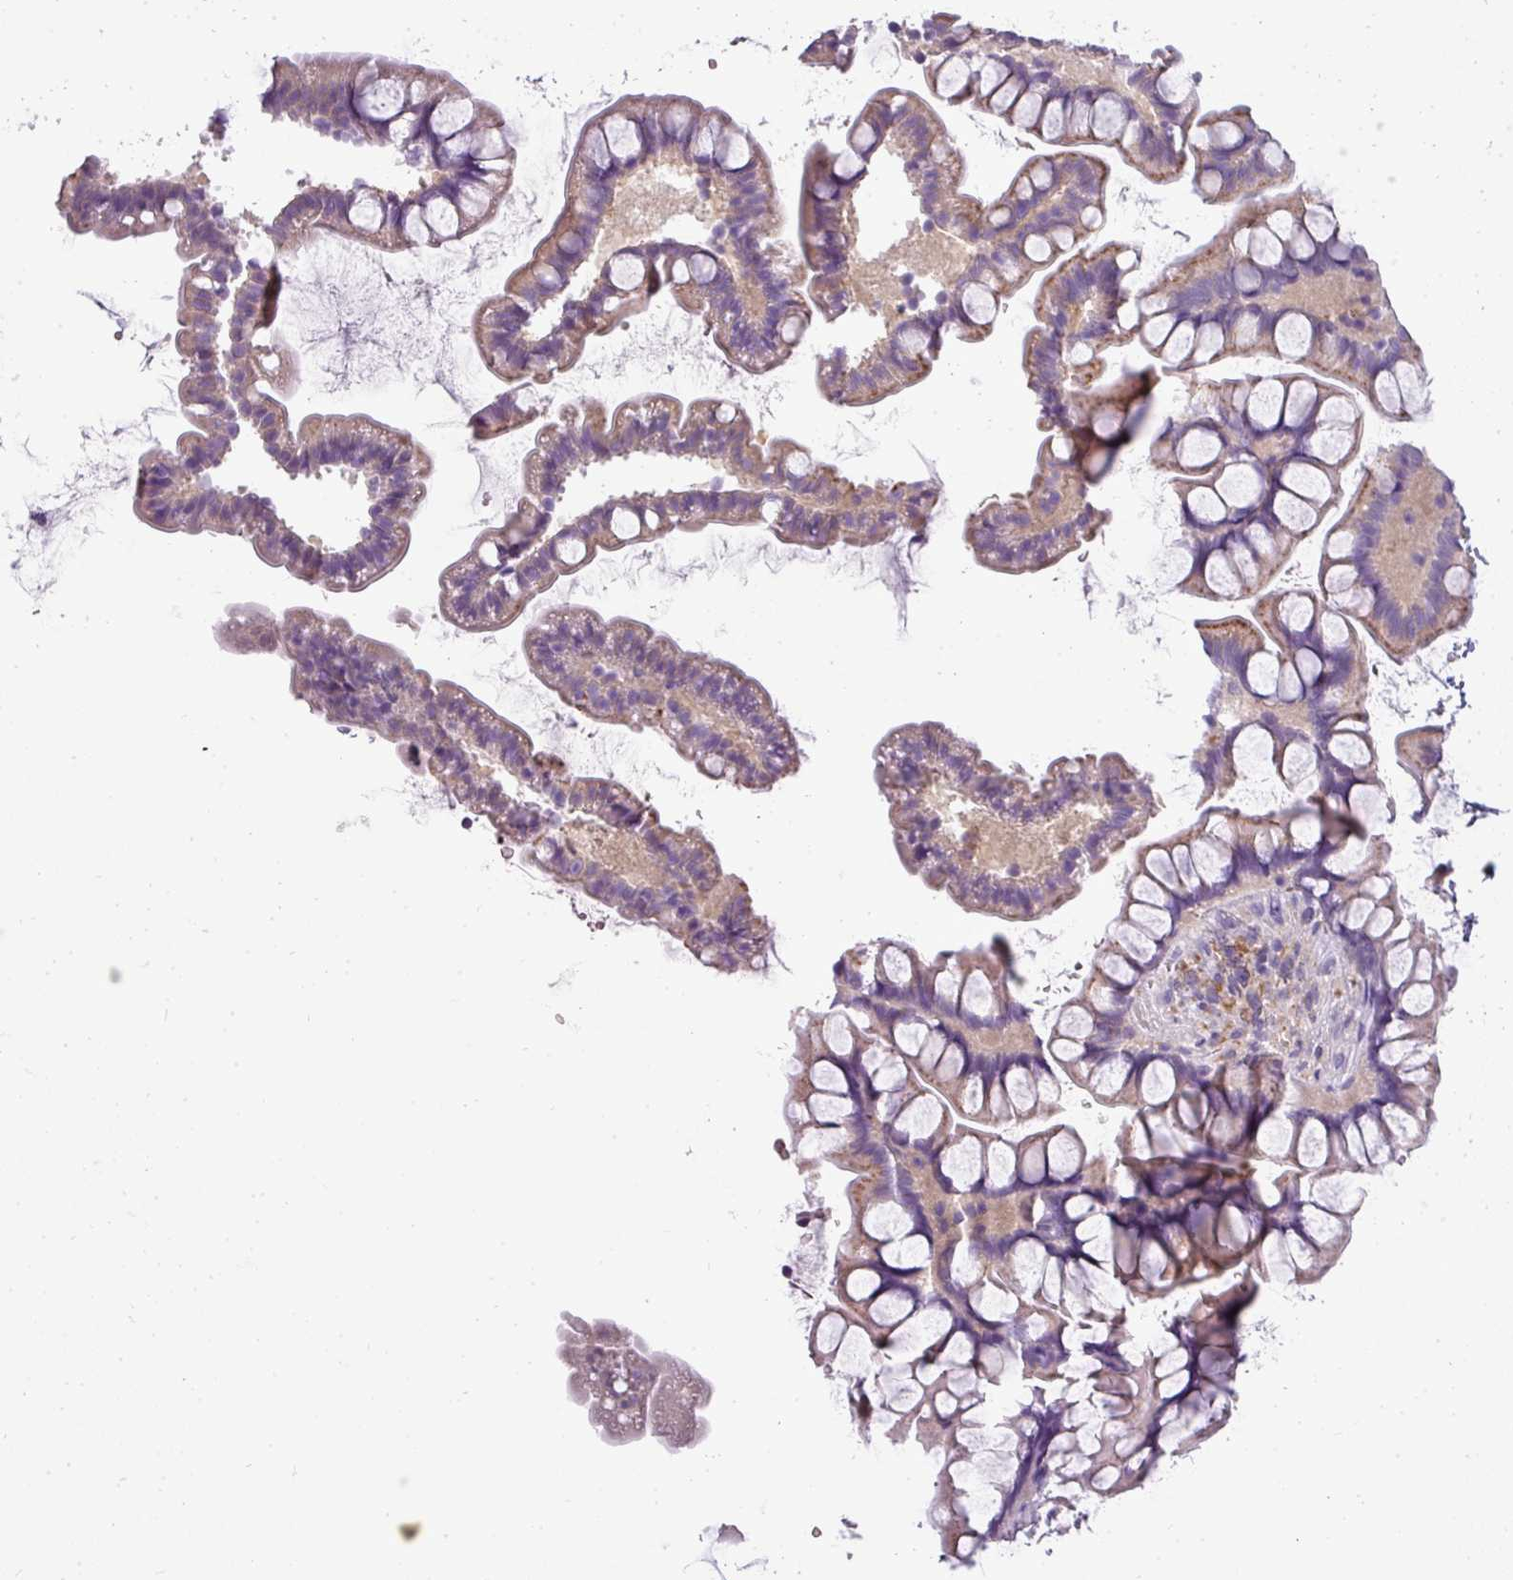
{"staining": {"intensity": "weak", "quantity": "25%-75%", "location": "cytoplasmic/membranous"}, "tissue": "small intestine", "cell_type": "Glandular cells", "image_type": "normal", "snomed": [{"axis": "morphology", "description": "Normal tissue, NOS"}, {"axis": "topography", "description": "Small intestine"}], "caption": "IHC micrograph of benign small intestine: small intestine stained using immunohistochemistry (IHC) demonstrates low levels of weak protein expression localized specifically in the cytoplasmic/membranous of glandular cells, appearing as a cytoplasmic/membranous brown color.", "gene": "ATP6V1D", "patient": {"sex": "male", "age": 70}}